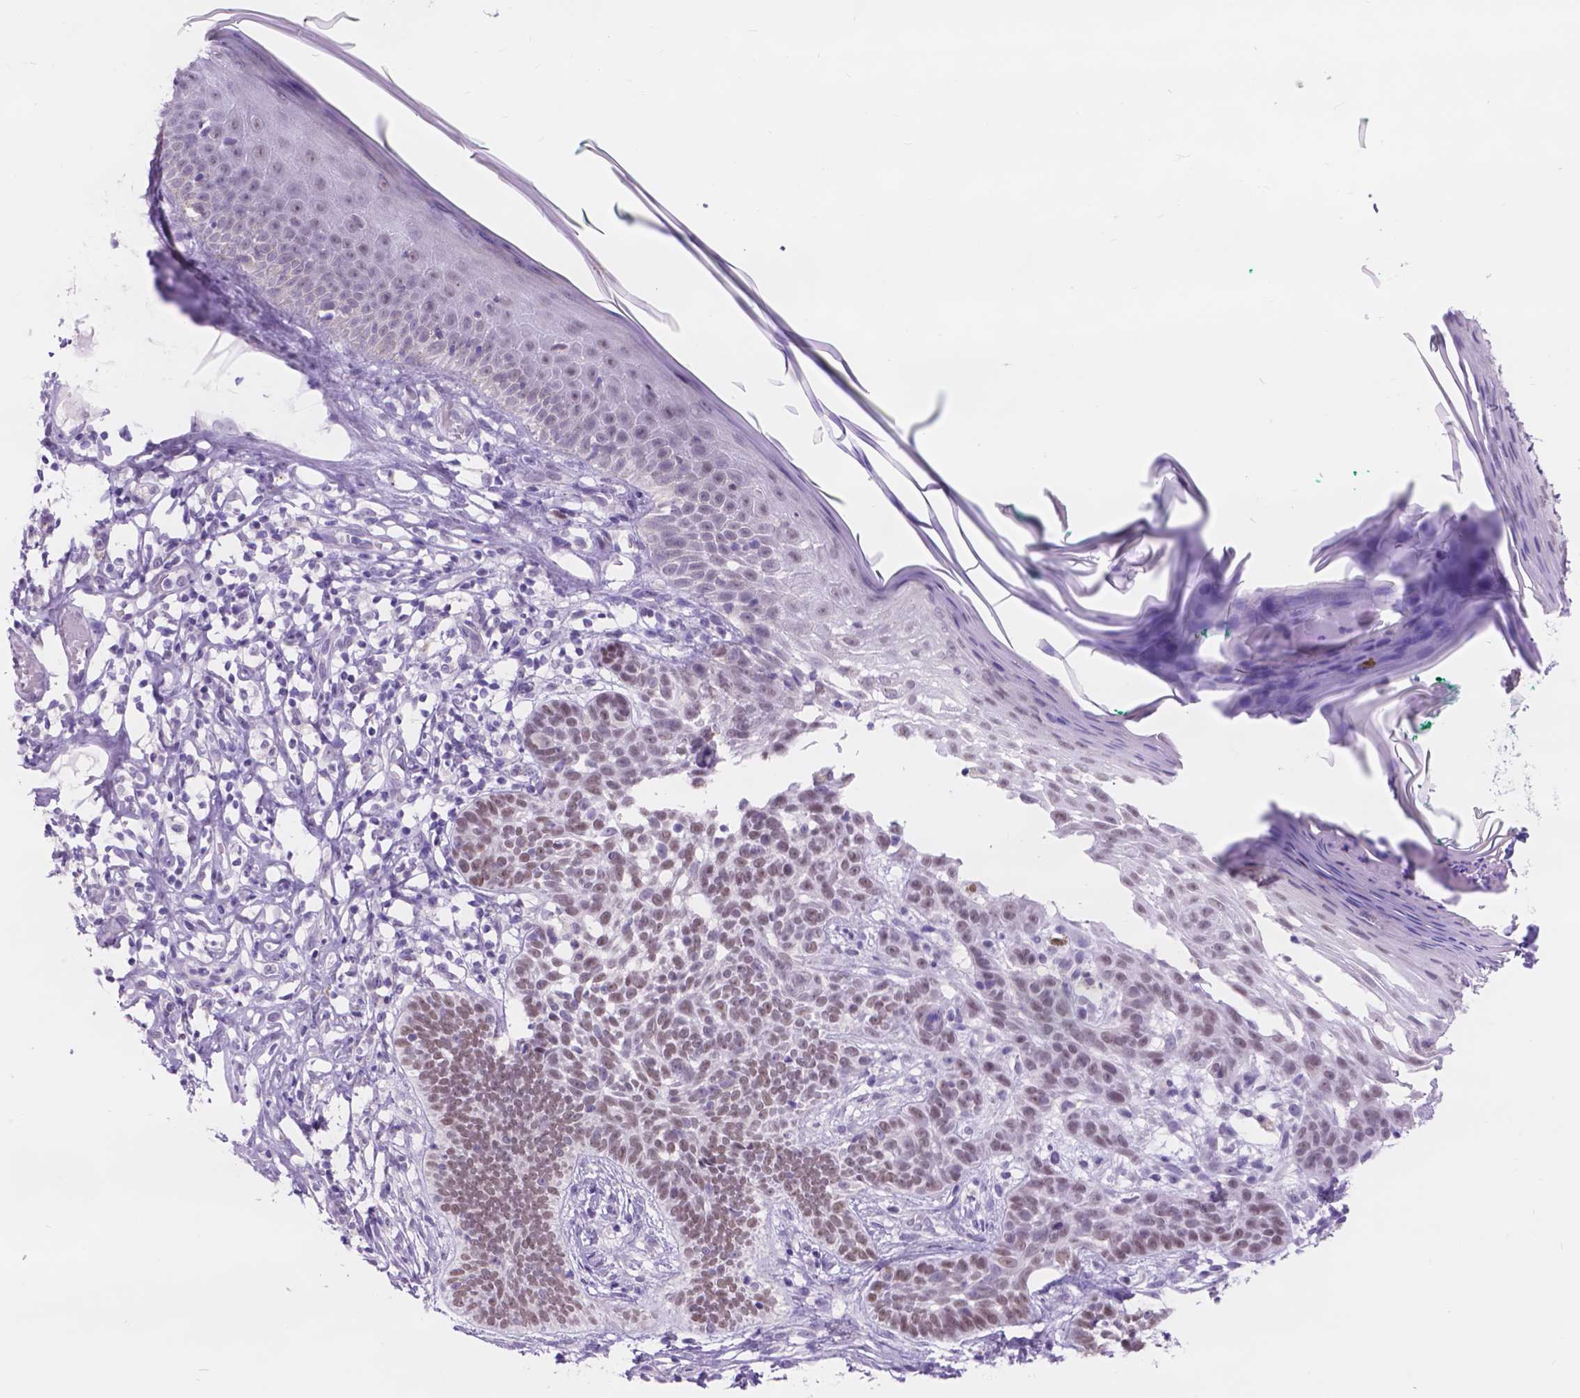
{"staining": {"intensity": "moderate", "quantity": ">75%", "location": "nuclear"}, "tissue": "skin cancer", "cell_type": "Tumor cells", "image_type": "cancer", "snomed": [{"axis": "morphology", "description": "Basal cell carcinoma"}, {"axis": "topography", "description": "Skin"}], "caption": "Protein expression analysis of human skin cancer reveals moderate nuclear positivity in about >75% of tumor cells.", "gene": "DCC", "patient": {"sex": "male", "age": 85}}